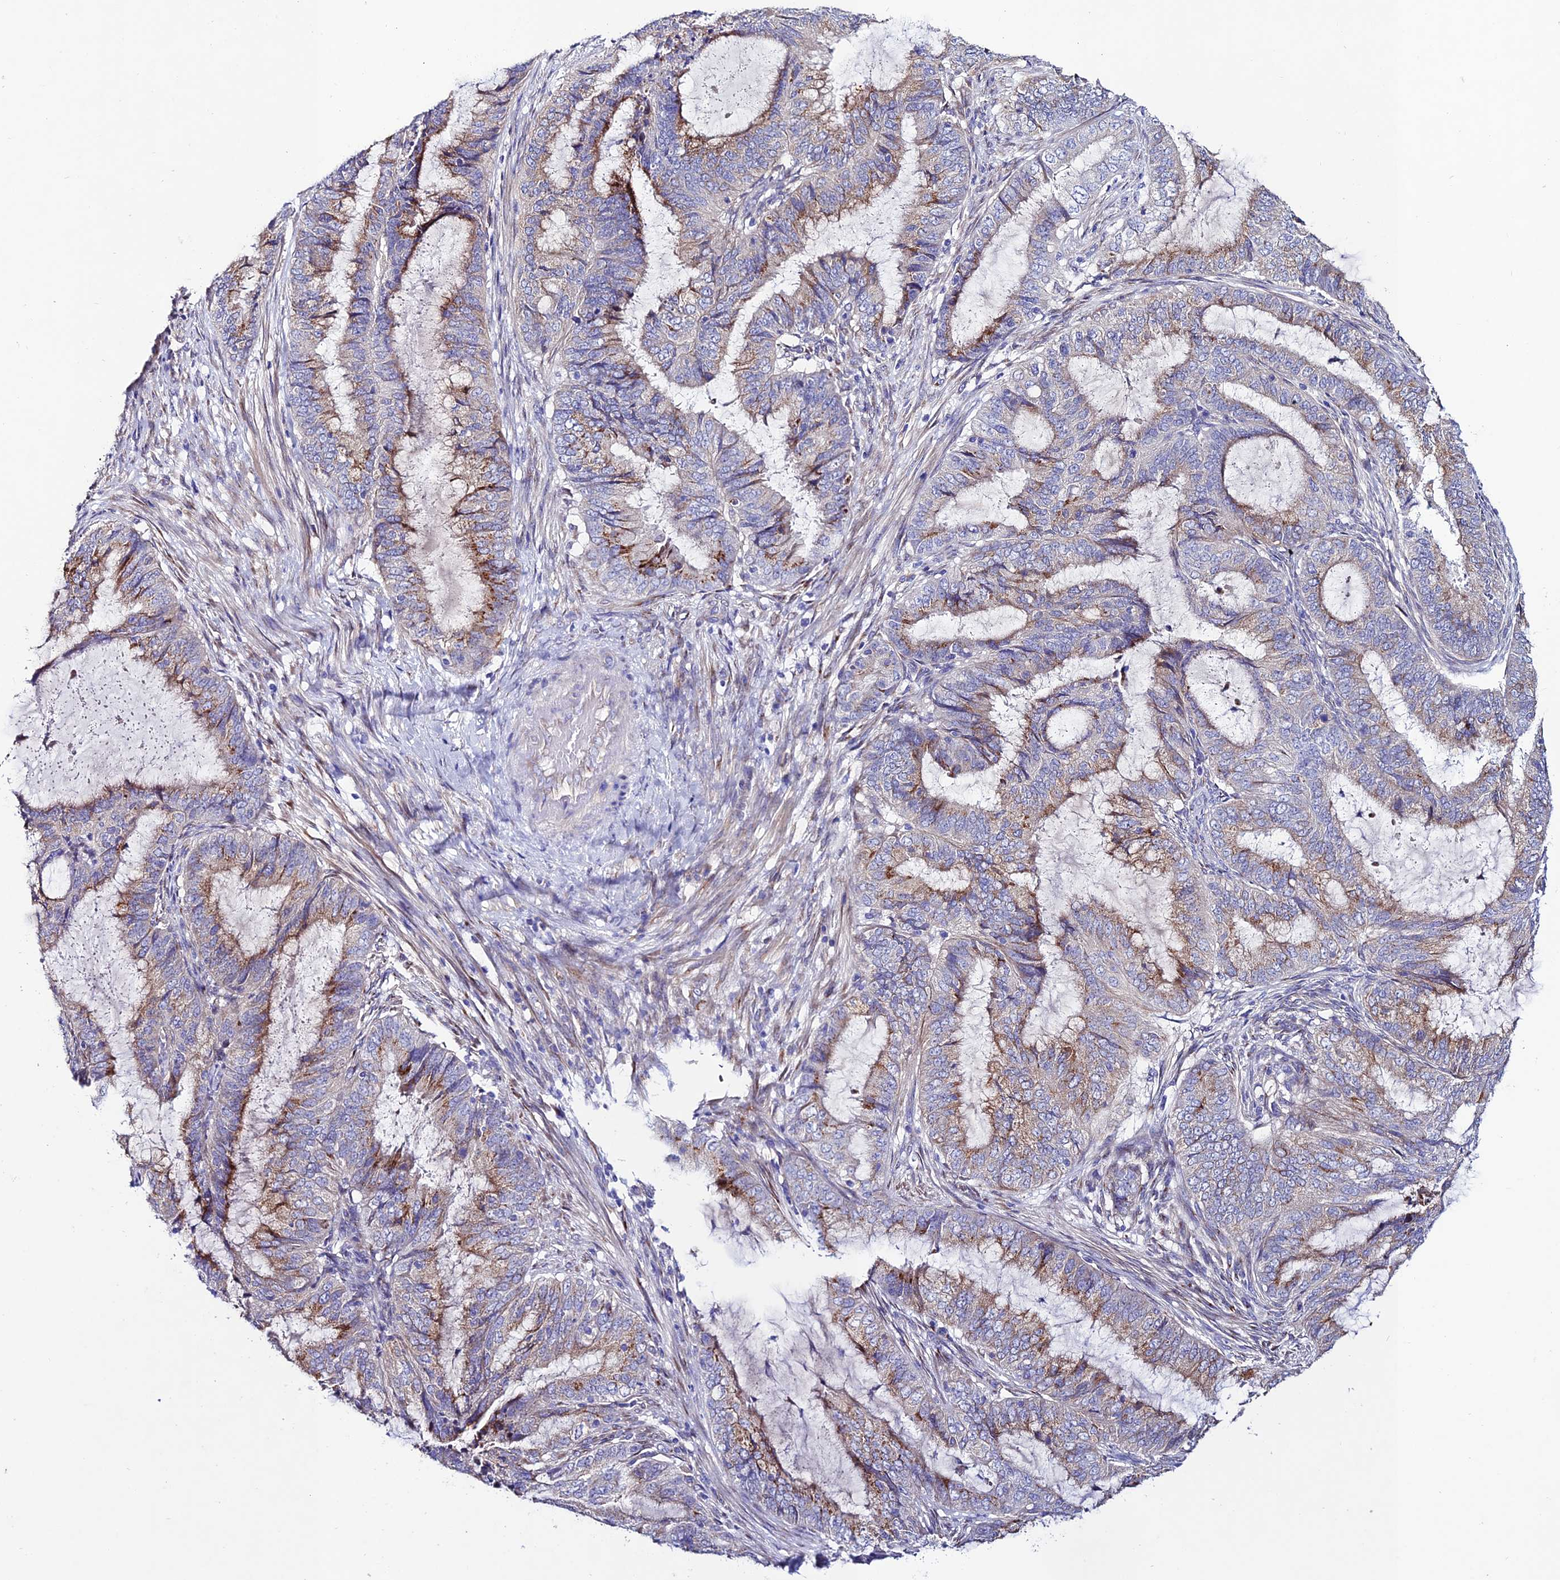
{"staining": {"intensity": "moderate", "quantity": "25%-75%", "location": "cytoplasmic/membranous"}, "tissue": "endometrial cancer", "cell_type": "Tumor cells", "image_type": "cancer", "snomed": [{"axis": "morphology", "description": "Adenocarcinoma, NOS"}, {"axis": "topography", "description": "Endometrium"}], "caption": "Protein staining of endometrial cancer (adenocarcinoma) tissue displays moderate cytoplasmic/membranous expression in approximately 25%-75% of tumor cells. The protein is shown in brown color, while the nuclei are stained blue.", "gene": "OR51Q1", "patient": {"sex": "female", "age": 51}}